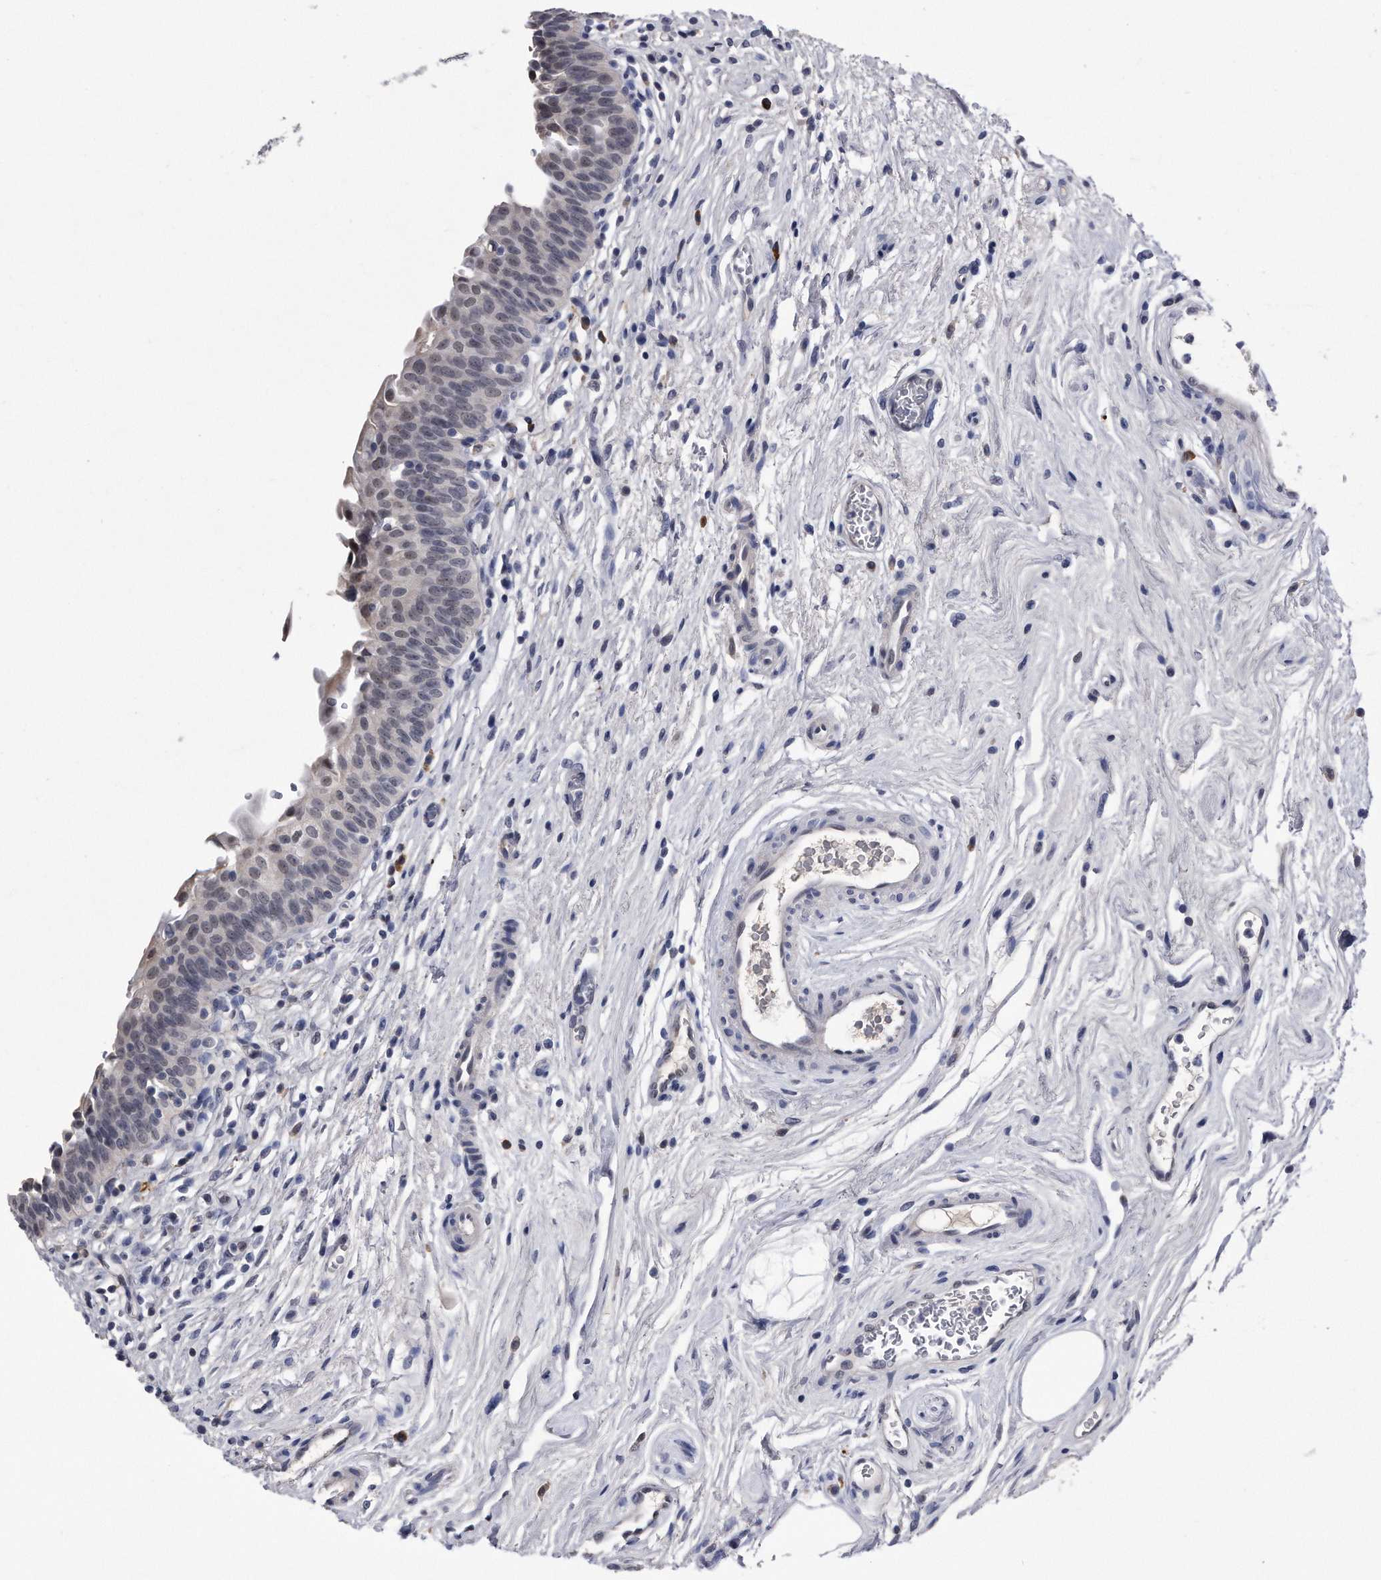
{"staining": {"intensity": "weak", "quantity": "<25%", "location": "nuclear"}, "tissue": "urinary bladder", "cell_type": "Urothelial cells", "image_type": "normal", "snomed": [{"axis": "morphology", "description": "Normal tissue, NOS"}, {"axis": "topography", "description": "Urinary bladder"}], "caption": "The photomicrograph demonstrates no staining of urothelial cells in benign urinary bladder.", "gene": "KCTD8", "patient": {"sex": "male", "age": 83}}